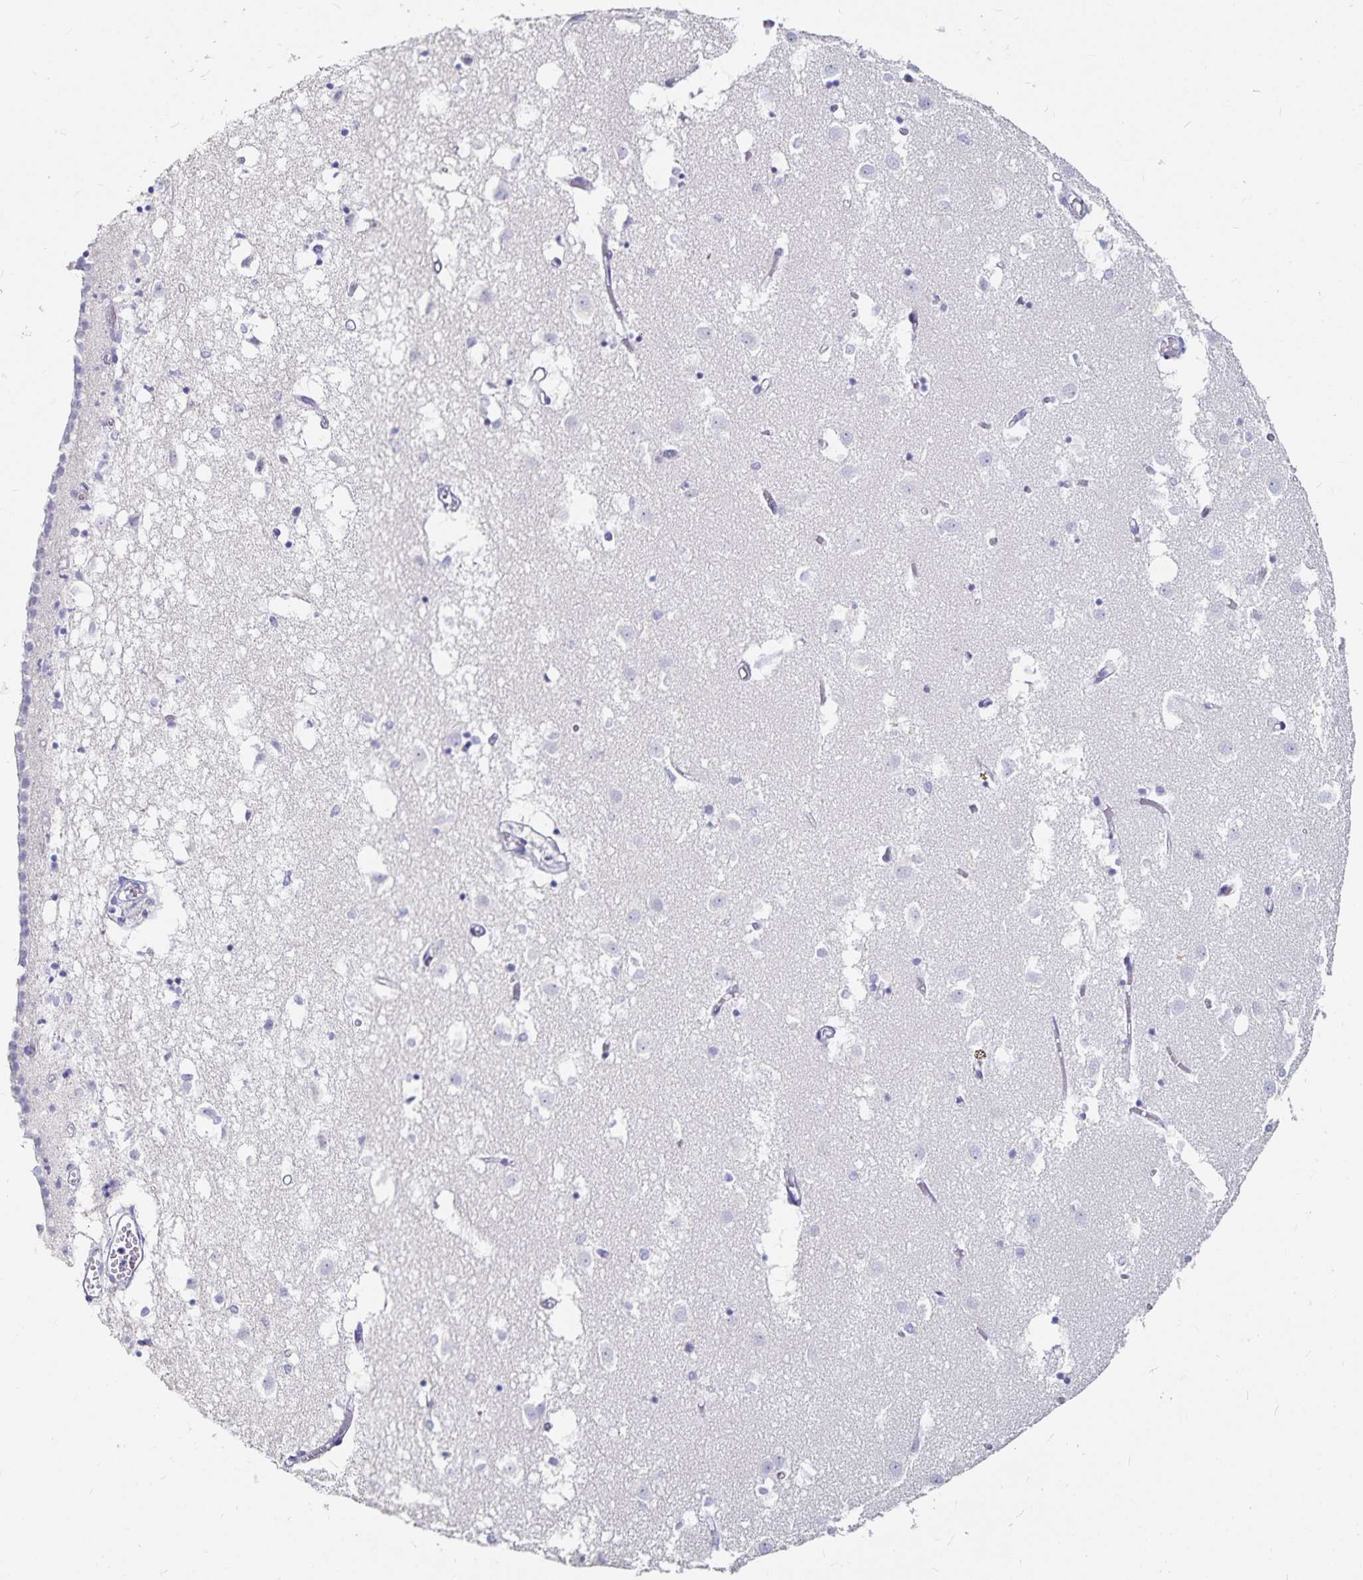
{"staining": {"intensity": "negative", "quantity": "none", "location": "none"}, "tissue": "caudate", "cell_type": "Glial cells", "image_type": "normal", "snomed": [{"axis": "morphology", "description": "Normal tissue, NOS"}, {"axis": "topography", "description": "Lateral ventricle wall"}], "caption": "Human caudate stained for a protein using immunohistochemistry displays no expression in glial cells.", "gene": "TNIP1", "patient": {"sex": "male", "age": 70}}